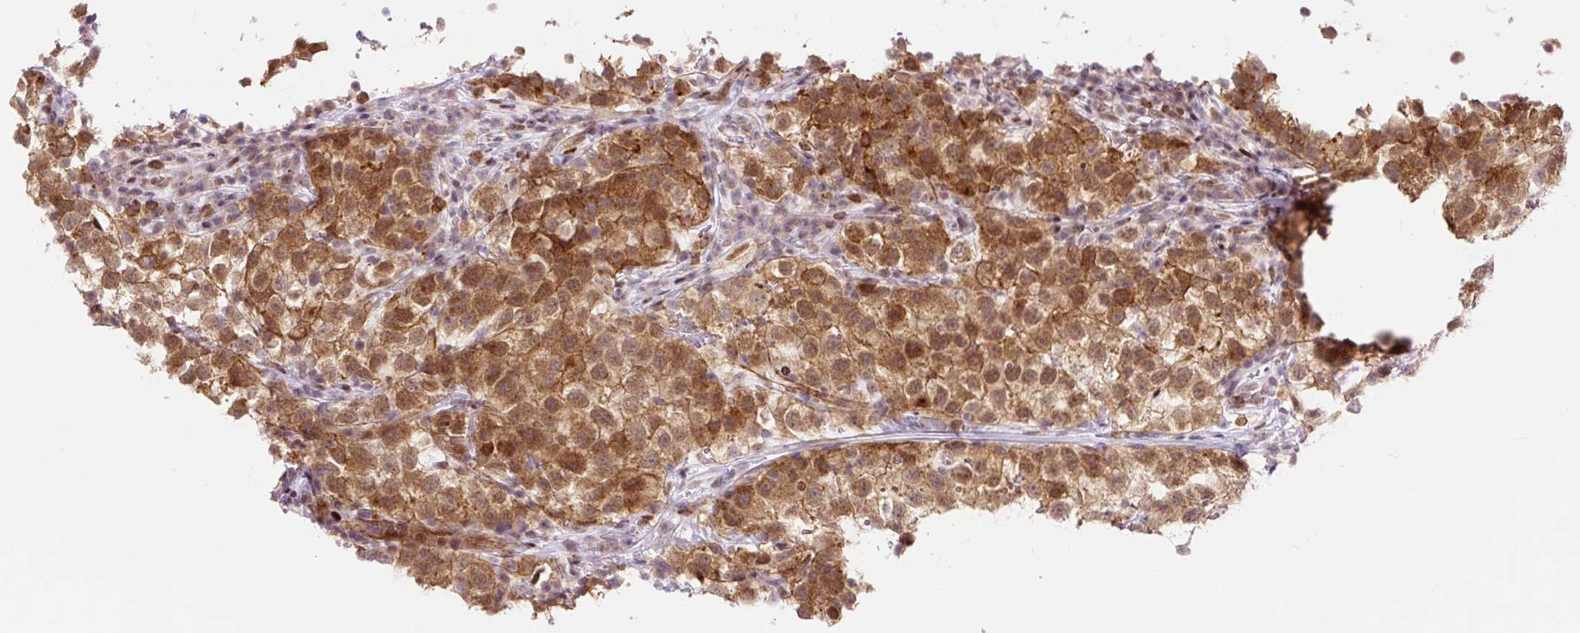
{"staining": {"intensity": "moderate", "quantity": ">75%", "location": "cytoplasmic/membranous,nuclear"}, "tissue": "testis cancer", "cell_type": "Tumor cells", "image_type": "cancer", "snomed": [{"axis": "morphology", "description": "Seminoma, NOS"}, {"axis": "topography", "description": "Testis"}], "caption": "IHC of testis cancer exhibits medium levels of moderate cytoplasmic/membranous and nuclear positivity in about >75% of tumor cells.", "gene": "HIP1R", "patient": {"sex": "male", "age": 22}}